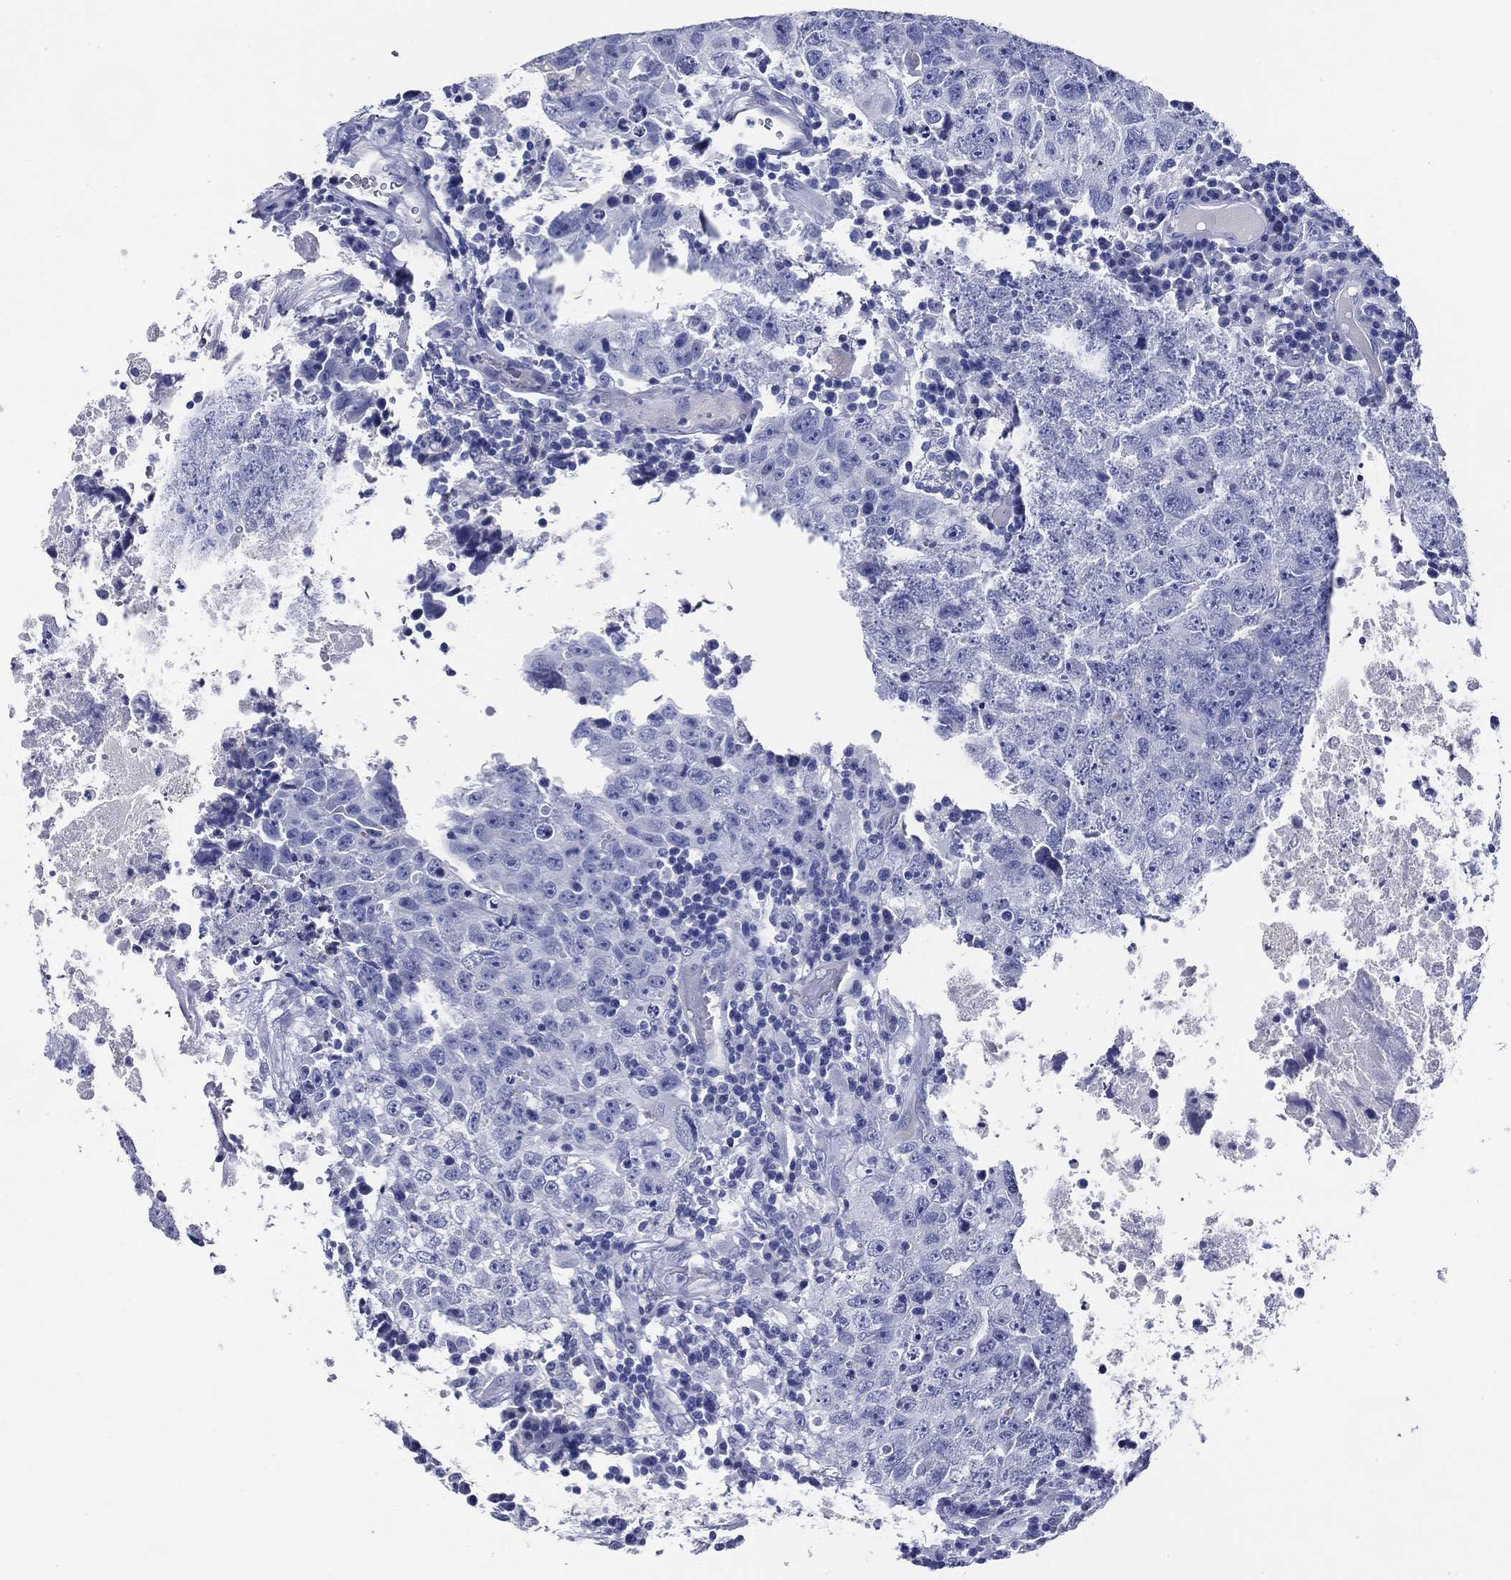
{"staining": {"intensity": "negative", "quantity": "none", "location": "none"}, "tissue": "testis cancer", "cell_type": "Tumor cells", "image_type": "cancer", "snomed": [{"axis": "morphology", "description": "Necrosis, NOS"}, {"axis": "morphology", "description": "Carcinoma, Embryonal, NOS"}, {"axis": "topography", "description": "Testis"}], "caption": "Immunohistochemistry image of human embryonal carcinoma (testis) stained for a protein (brown), which shows no staining in tumor cells. (DAB (3,3'-diaminobenzidine) immunohistochemistry visualized using brightfield microscopy, high magnification).", "gene": "ACE2", "patient": {"sex": "male", "age": 19}}